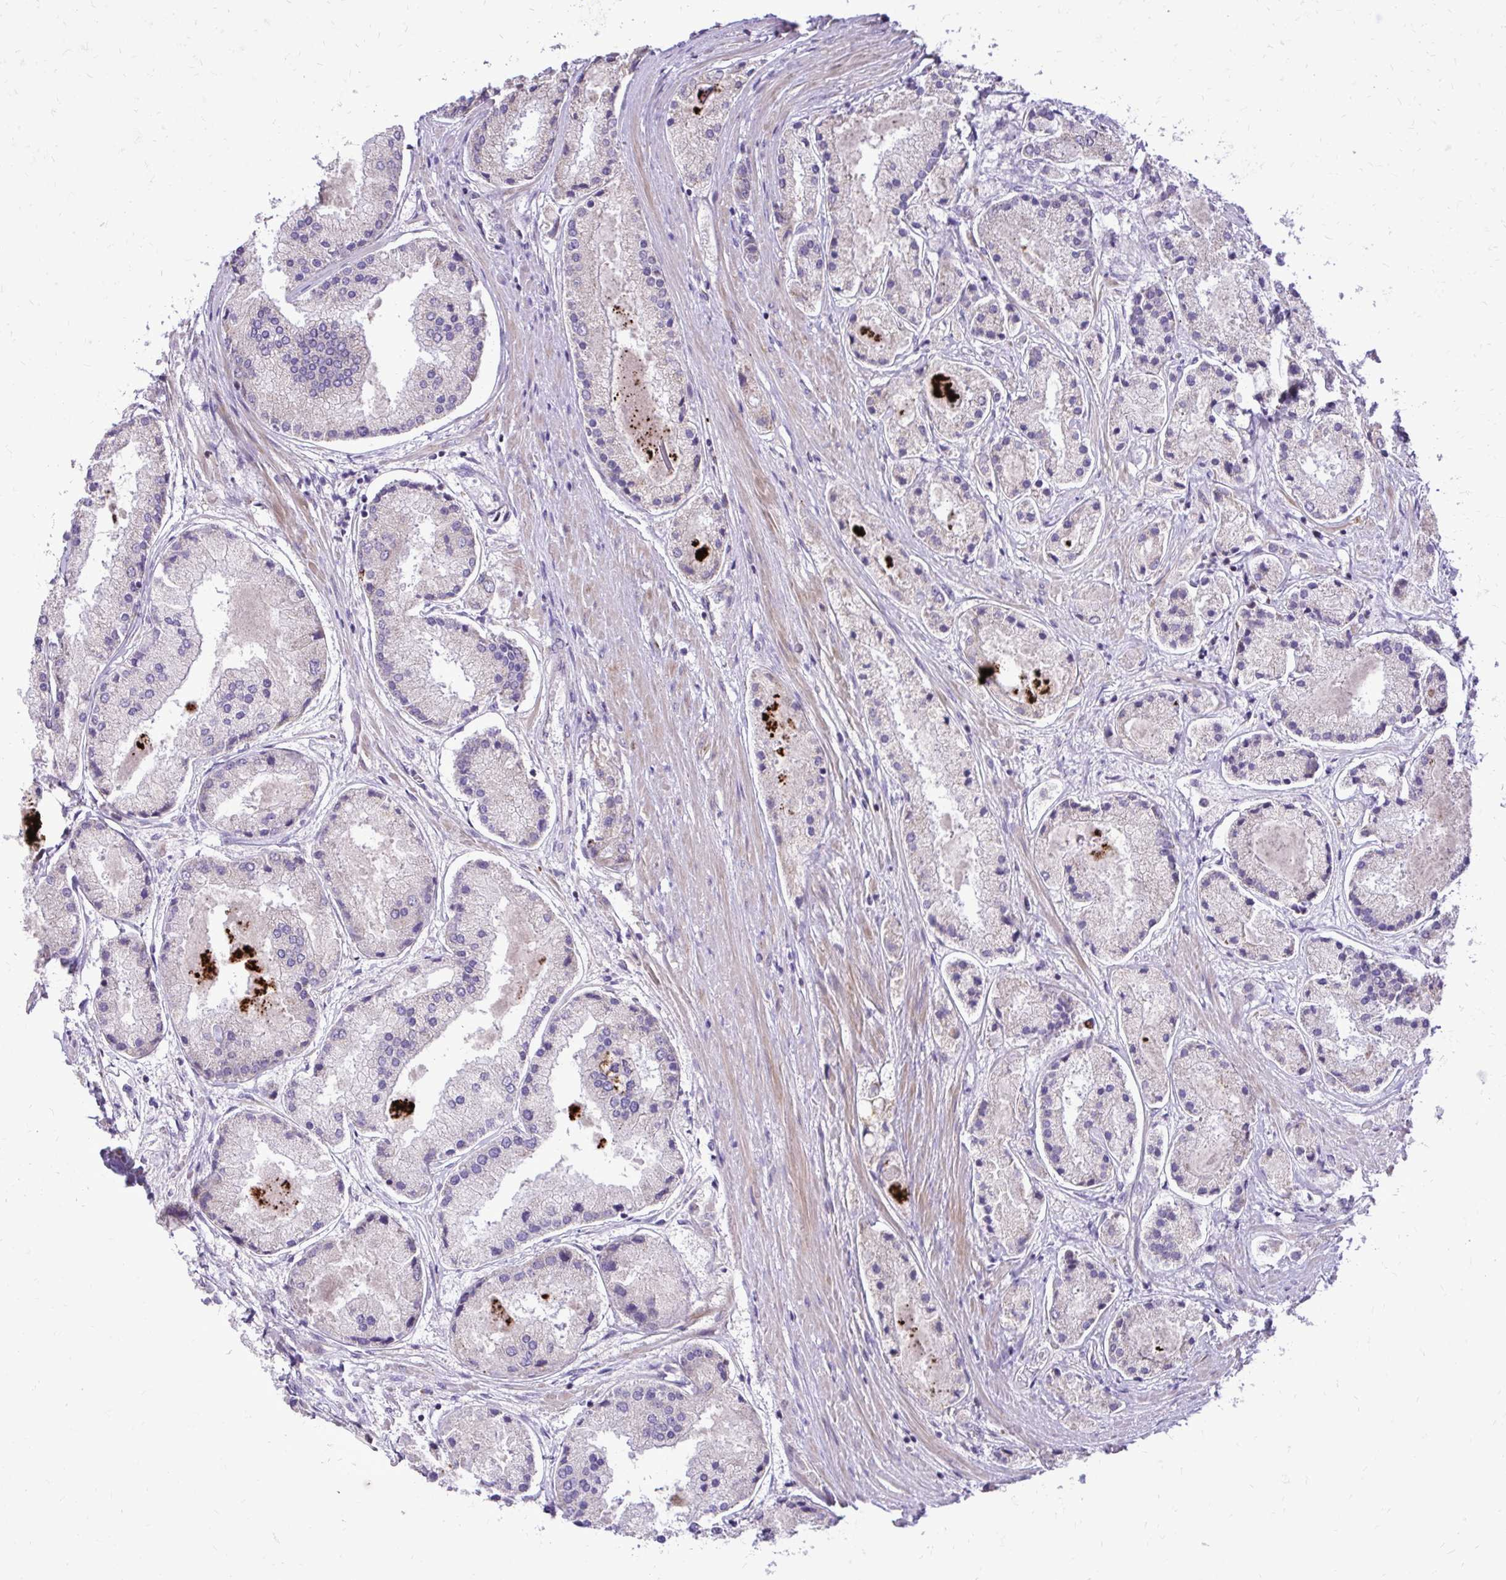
{"staining": {"intensity": "weak", "quantity": "25%-75%", "location": "cytoplasmic/membranous"}, "tissue": "prostate cancer", "cell_type": "Tumor cells", "image_type": "cancer", "snomed": [{"axis": "morphology", "description": "Adenocarcinoma, High grade"}, {"axis": "topography", "description": "Prostate"}], "caption": "This is an image of immunohistochemistry staining of prostate cancer (high-grade adenocarcinoma), which shows weak positivity in the cytoplasmic/membranous of tumor cells.", "gene": "ABCC3", "patient": {"sex": "male", "age": 67}}